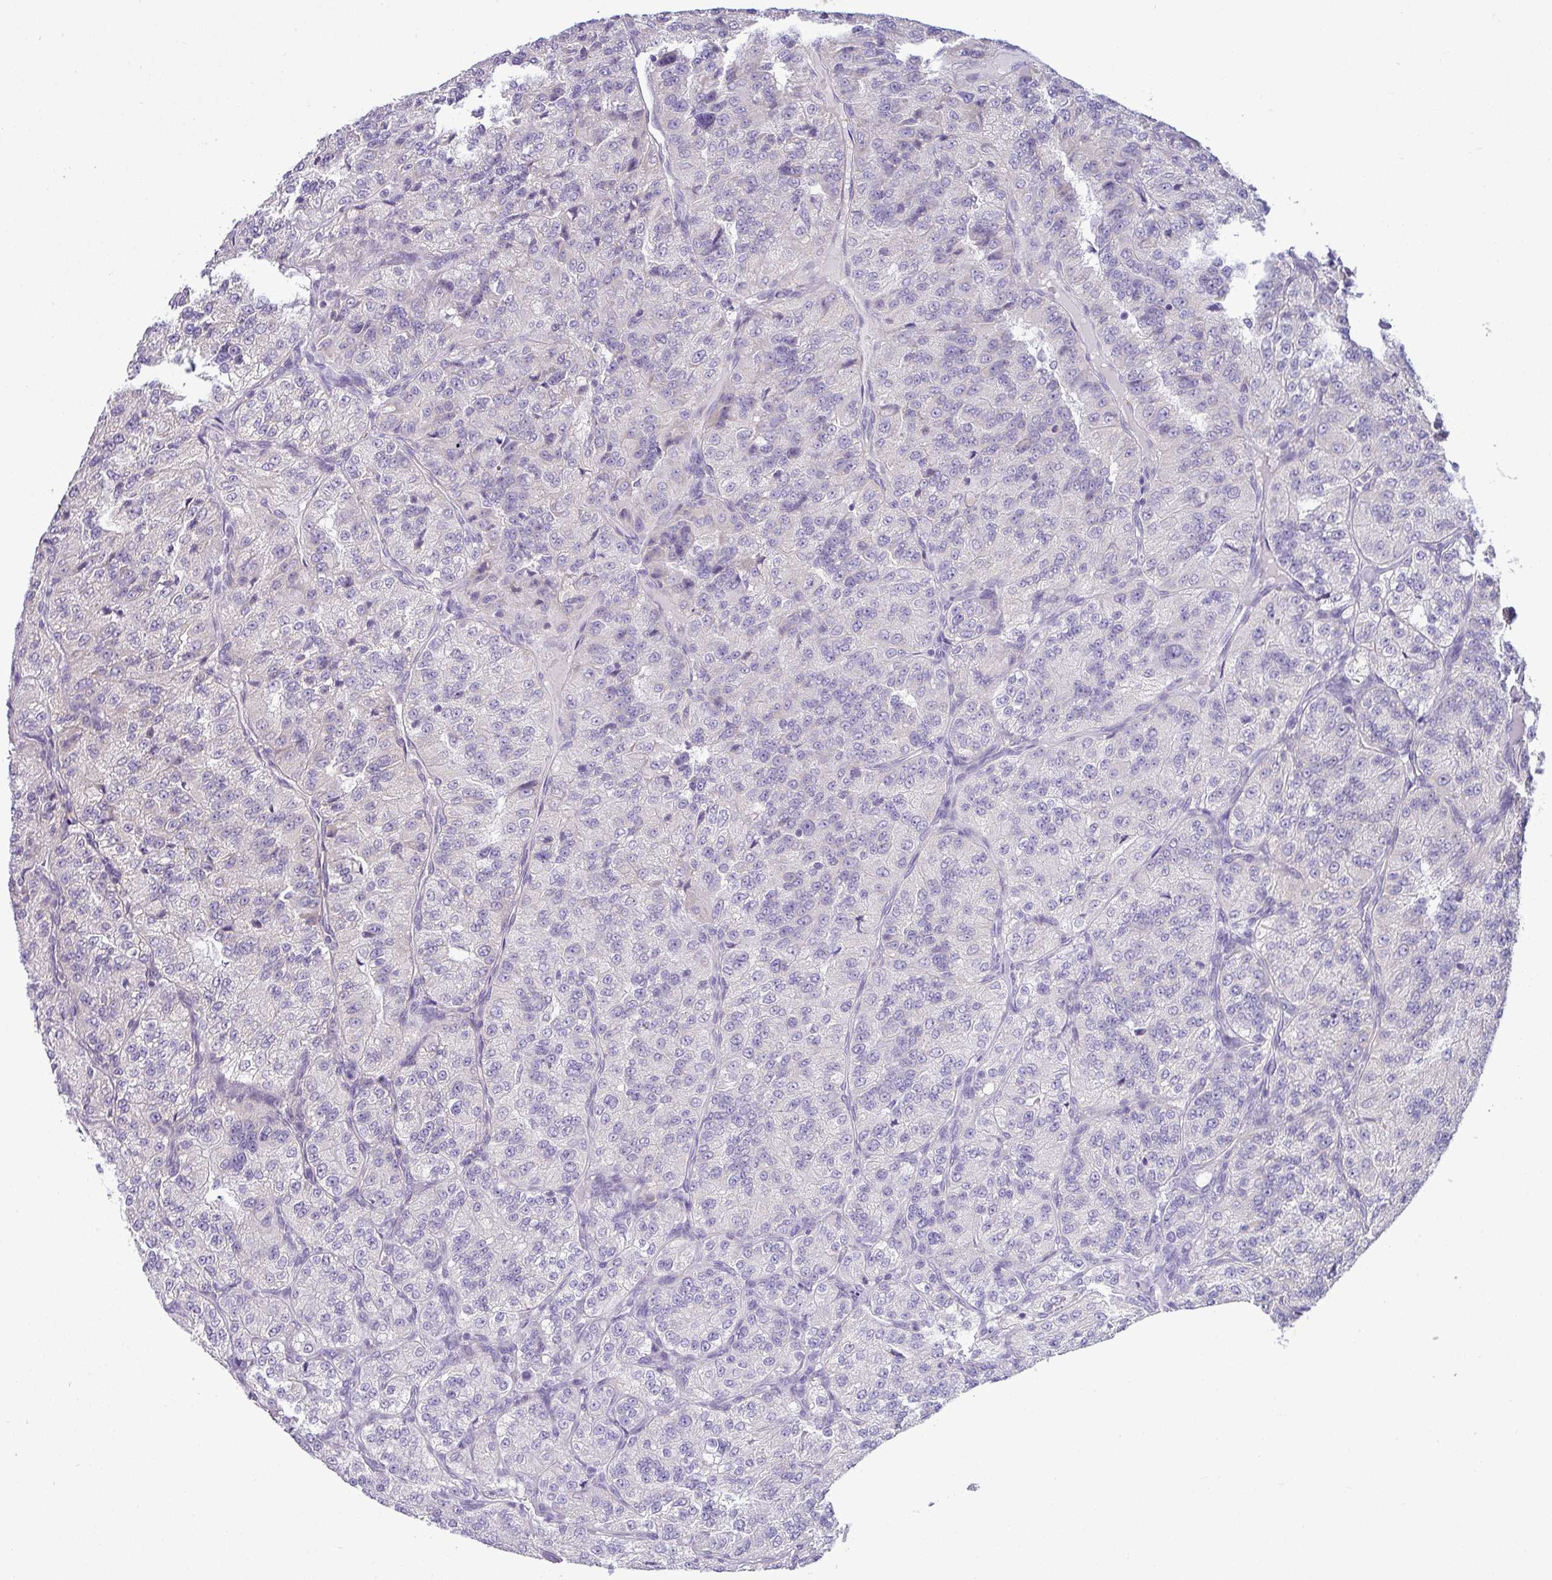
{"staining": {"intensity": "negative", "quantity": "none", "location": "none"}, "tissue": "renal cancer", "cell_type": "Tumor cells", "image_type": "cancer", "snomed": [{"axis": "morphology", "description": "Adenocarcinoma, NOS"}, {"axis": "topography", "description": "Kidney"}], "caption": "The photomicrograph exhibits no significant staining in tumor cells of renal adenocarcinoma.", "gene": "HBEGF", "patient": {"sex": "female", "age": 63}}